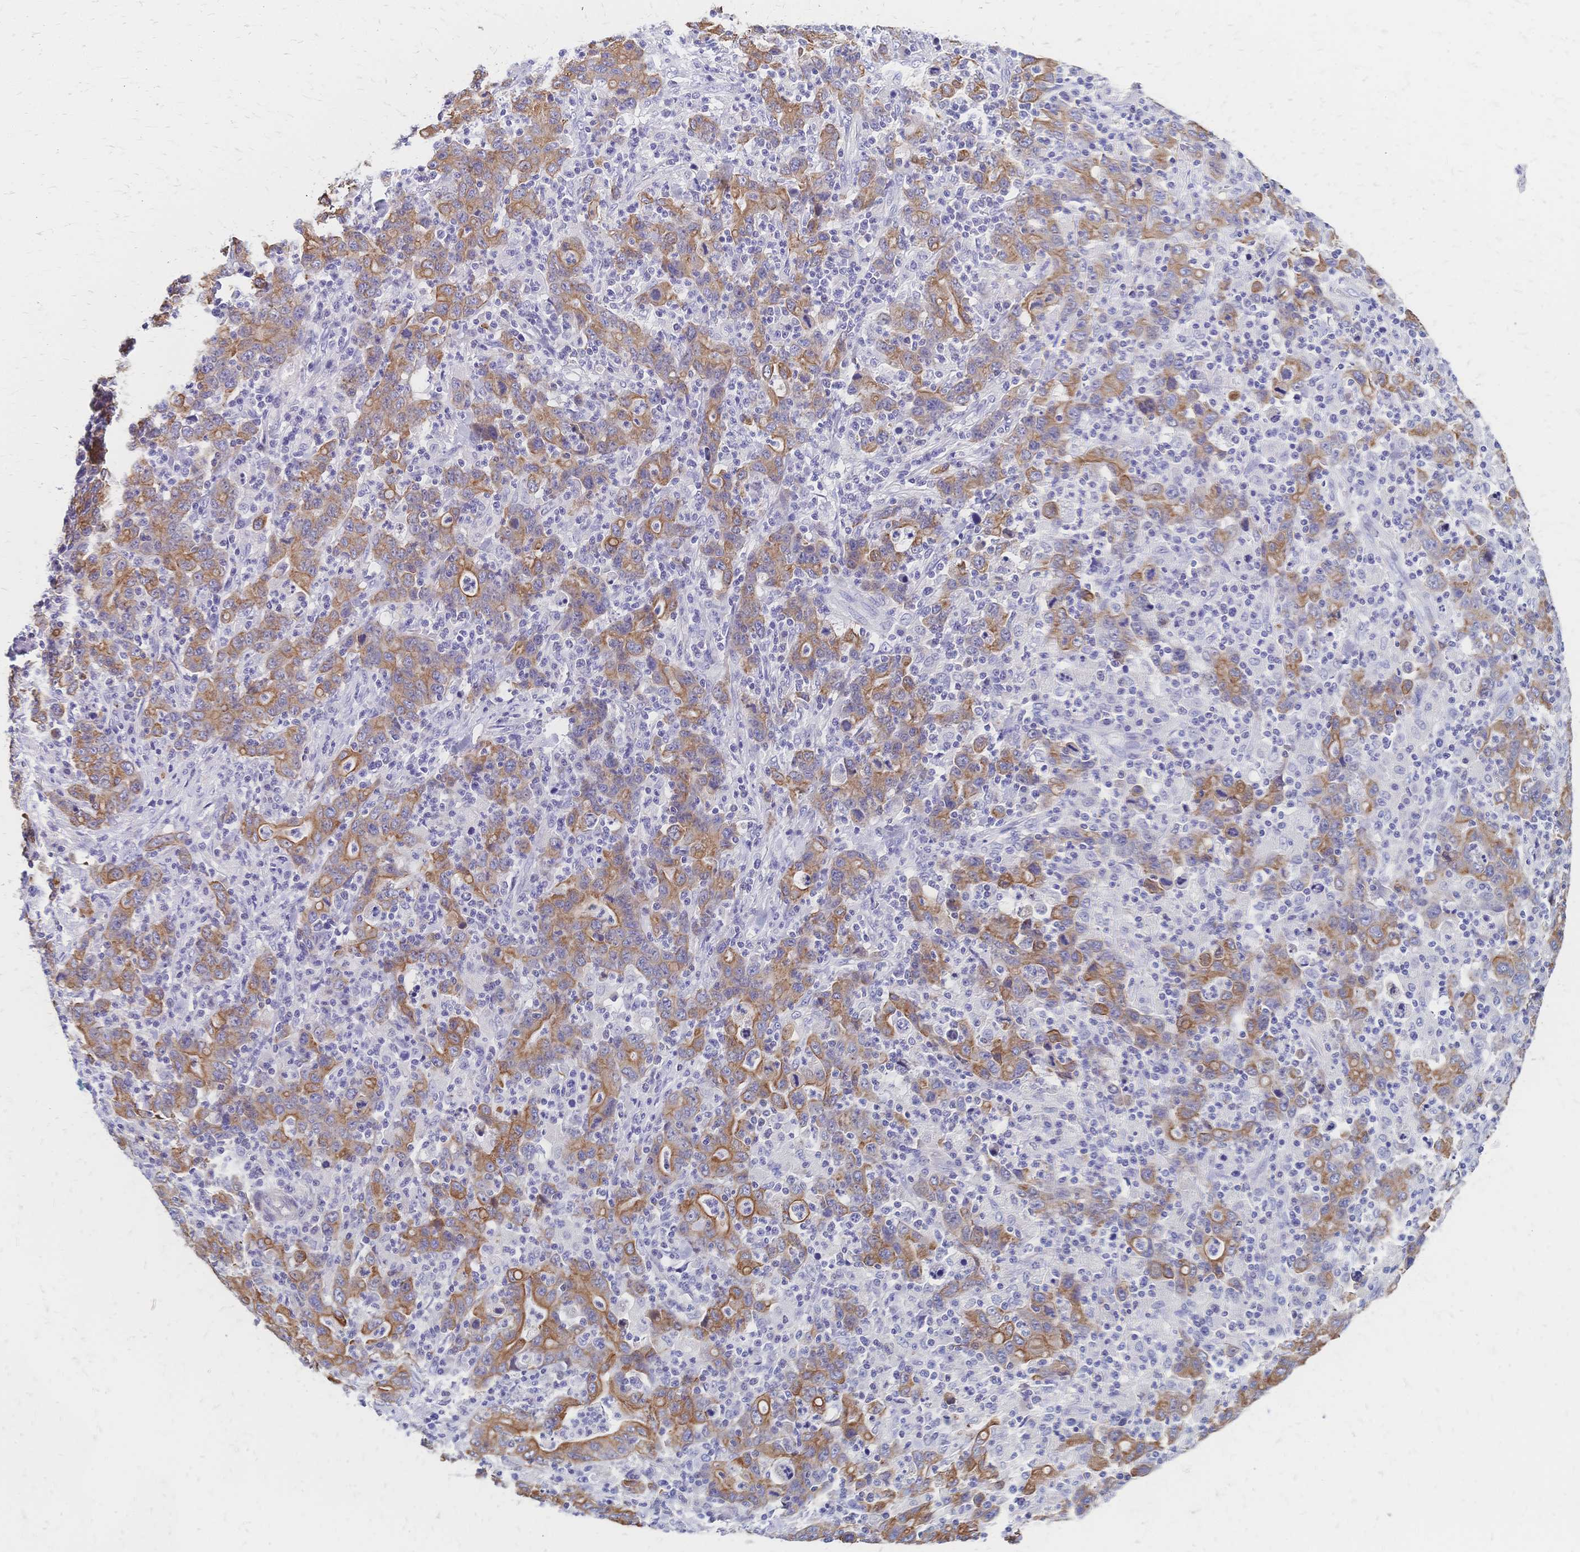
{"staining": {"intensity": "moderate", "quantity": ">75%", "location": "cytoplasmic/membranous"}, "tissue": "stomach cancer", "cell_type": "Tumor cells", "image_type": "cancer", "snomed": [{"axis": "morphology", "description": "Adenocarcinoma, NOS"}, {"axis": "topography", "description": "Stomach, upper"}], "caption": "Protein staining reveals moderate cytoplasmic/membranous expression in approximately >75% of tumor cells in stomach cancer (adenocarcinoma). (DAB IHC with brightfield microscopy, high magnification).", "gene": "DTNB", "patient": {"sex": "male", "age": 69}}